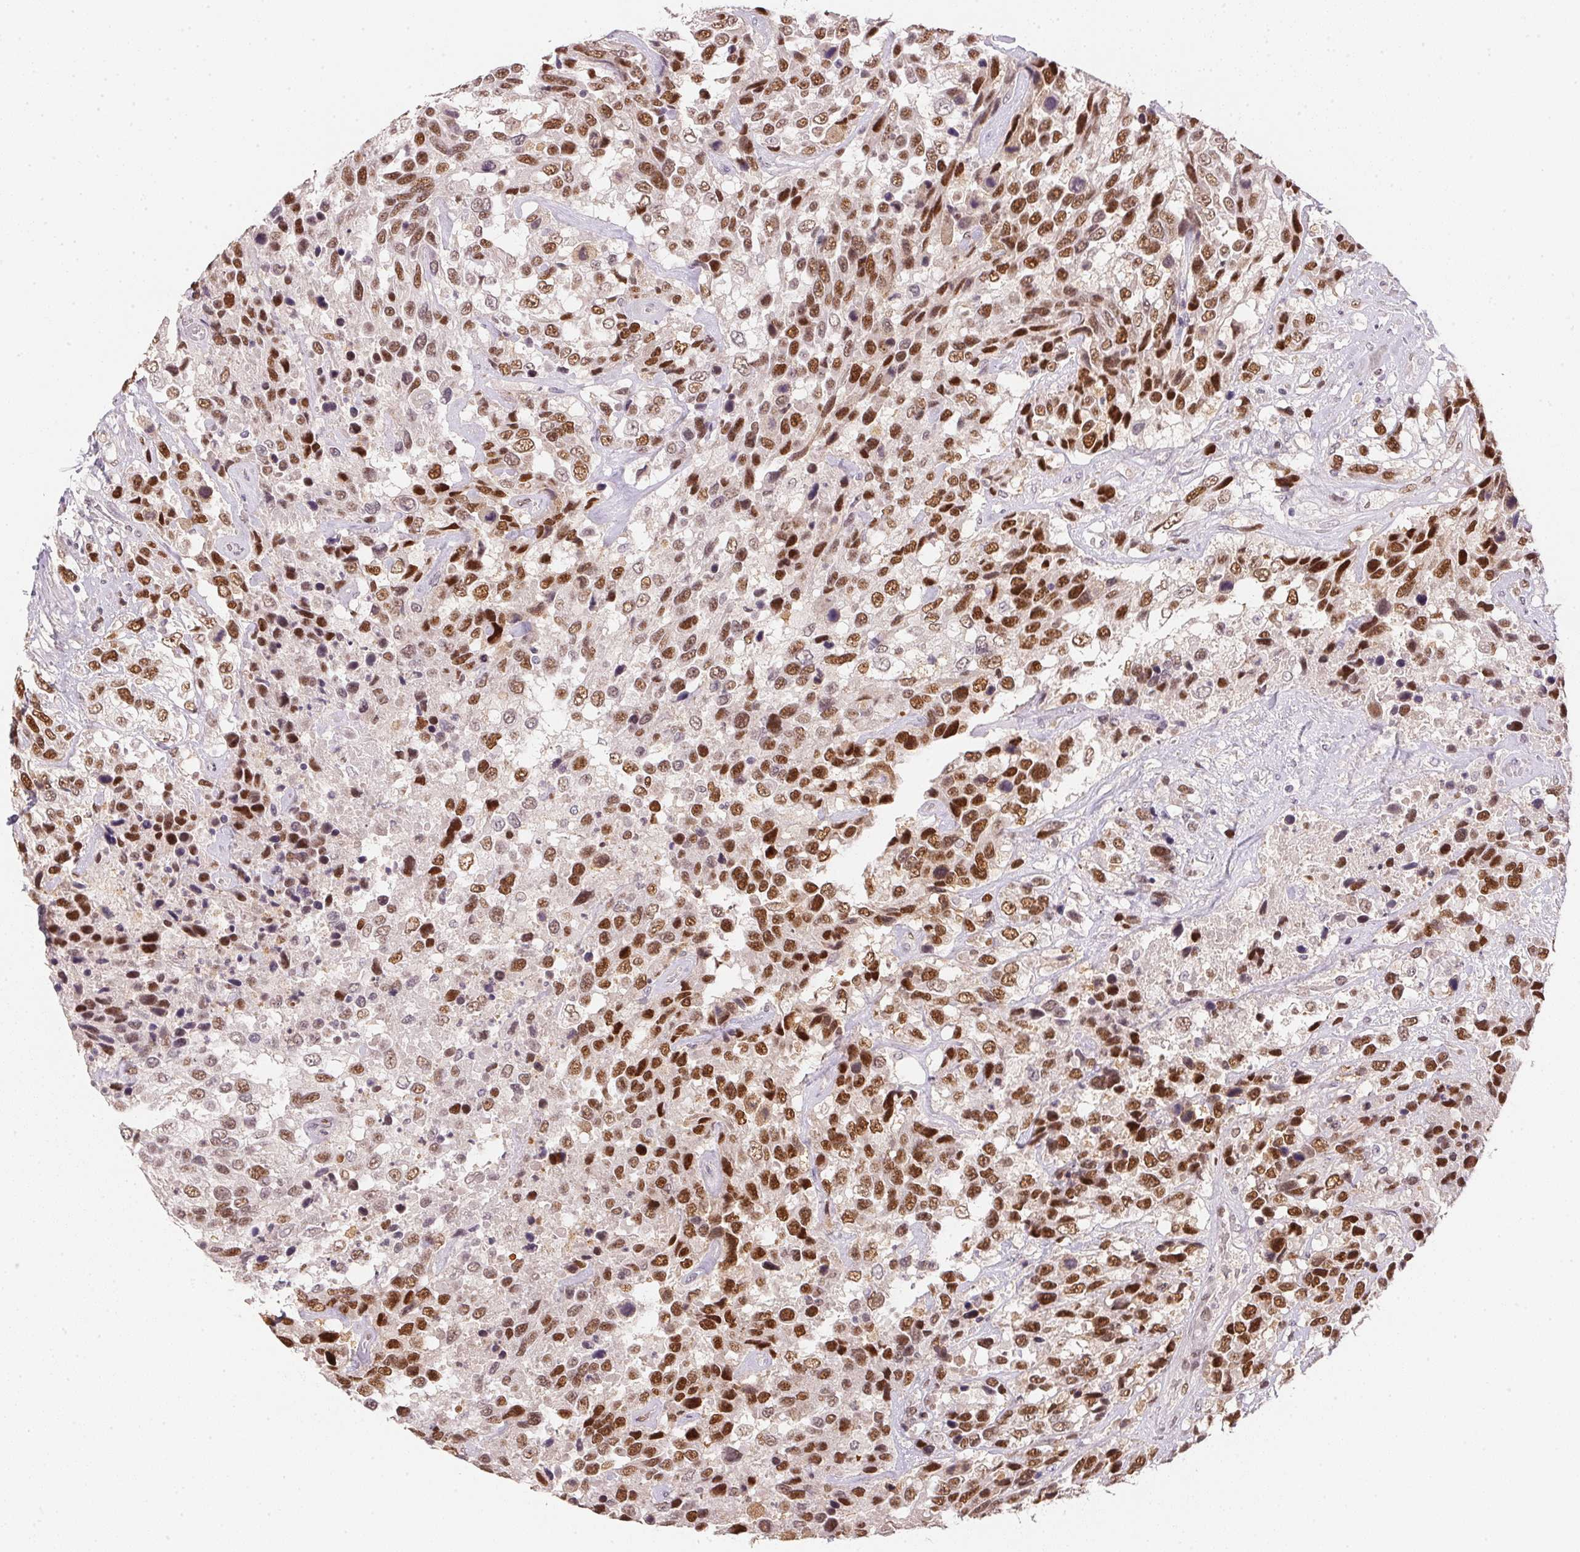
{"staining": {"intensity": "strong", "quantity": ">75%", "location": "nuclear"}, "tissue": "urothelial cancer", "cell_type": "Tumor cells", "image_type": "cancer", "snomed": [{"axis": "morphology", "description": "Urothelial carcinoma, High grade"}, {"axis": "topography", "description": "Urinary bladder"}], "caption": "Immunohistochemistry (IHC) of human urothelial cancer demonstrates high levels of strong nuclear expression in approximately >75% of tumor cells.", "gene": "POLR3G", "patient": {"sex": "female", "age": 70}}